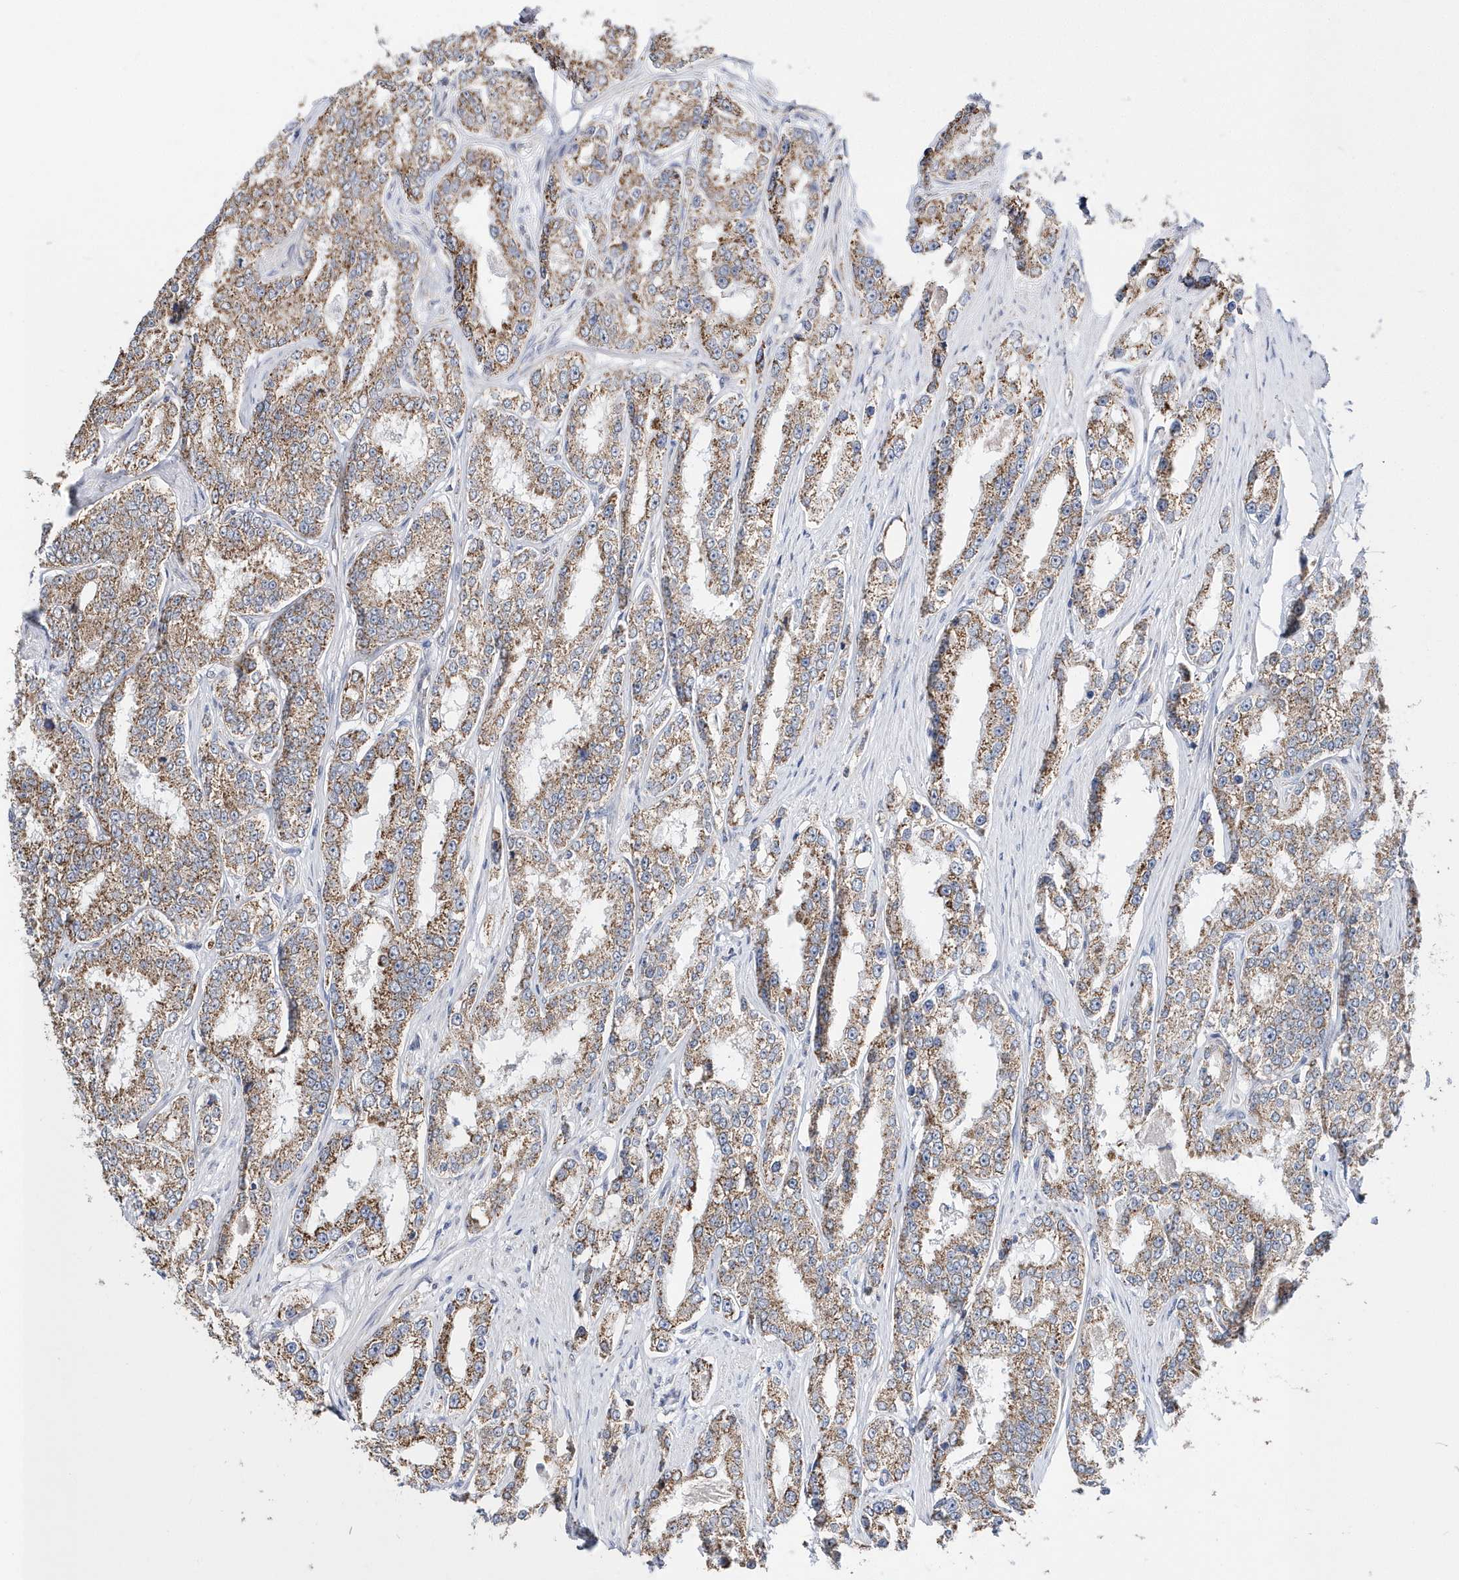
{"staining": {"intensity": "moderate", "quantity": ">75%", "location": "cytoplasmic/membranous"}, "tissue": "prostate cancer", "cell_type": "Tumor cells", "image_type": "cancer", "snomed": [{"axis": "morphology", "description": "Normal tissue, NOS"}, {"axis": "morphology", "description": "Adenocarcinoma, High grade"}, {"axis": "topography", "description": "Prostate"}], "caption": "Prostate adenocarcinoma (high-grade) stained for a protein (brown) shows moderate cytoplasmic/membranous positive expression in about >75% of tumor cells.", "gene": "SPATA5", "patient": {"sex": "male", "age": 83}}